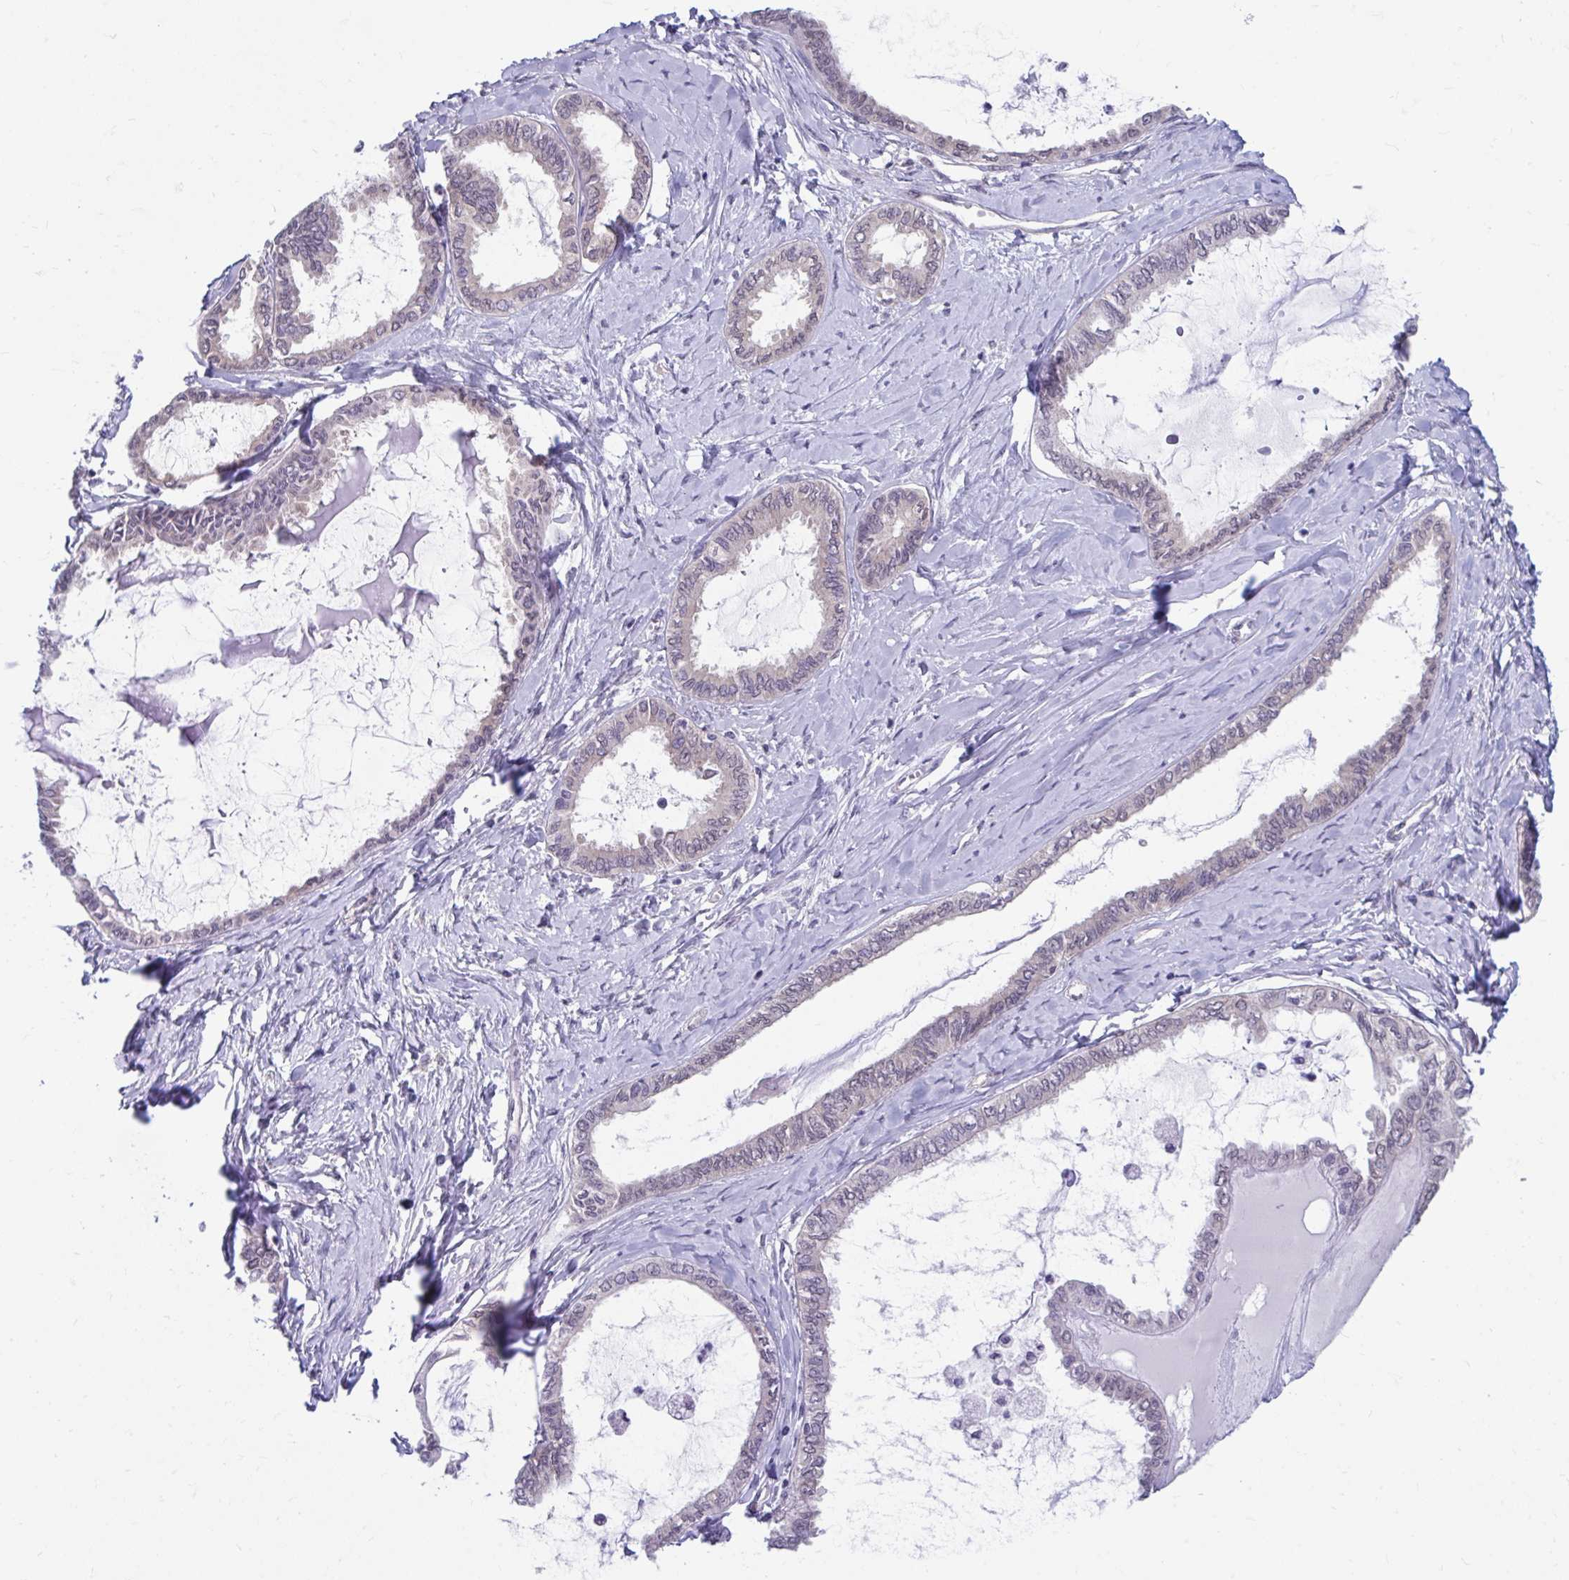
{"staining": {"intensity": "negative", "quantity": "none", "location": "none"}, "tissue": "ovarian cancer", "cell_type": "Tumor cells", "image_type": "cancer", "snomed": [{"axis": "morphology", "description": "Carcinoma, endometroid"}, {"axis": "topography", "description": "Ovary"}], "caption": "A micrograph of ovarian endometroid carcinoma stained for a protein displays no brown staining in tumor cells.", "gene": "SELENON", "patient": {"sex": "female", "age": 70}}